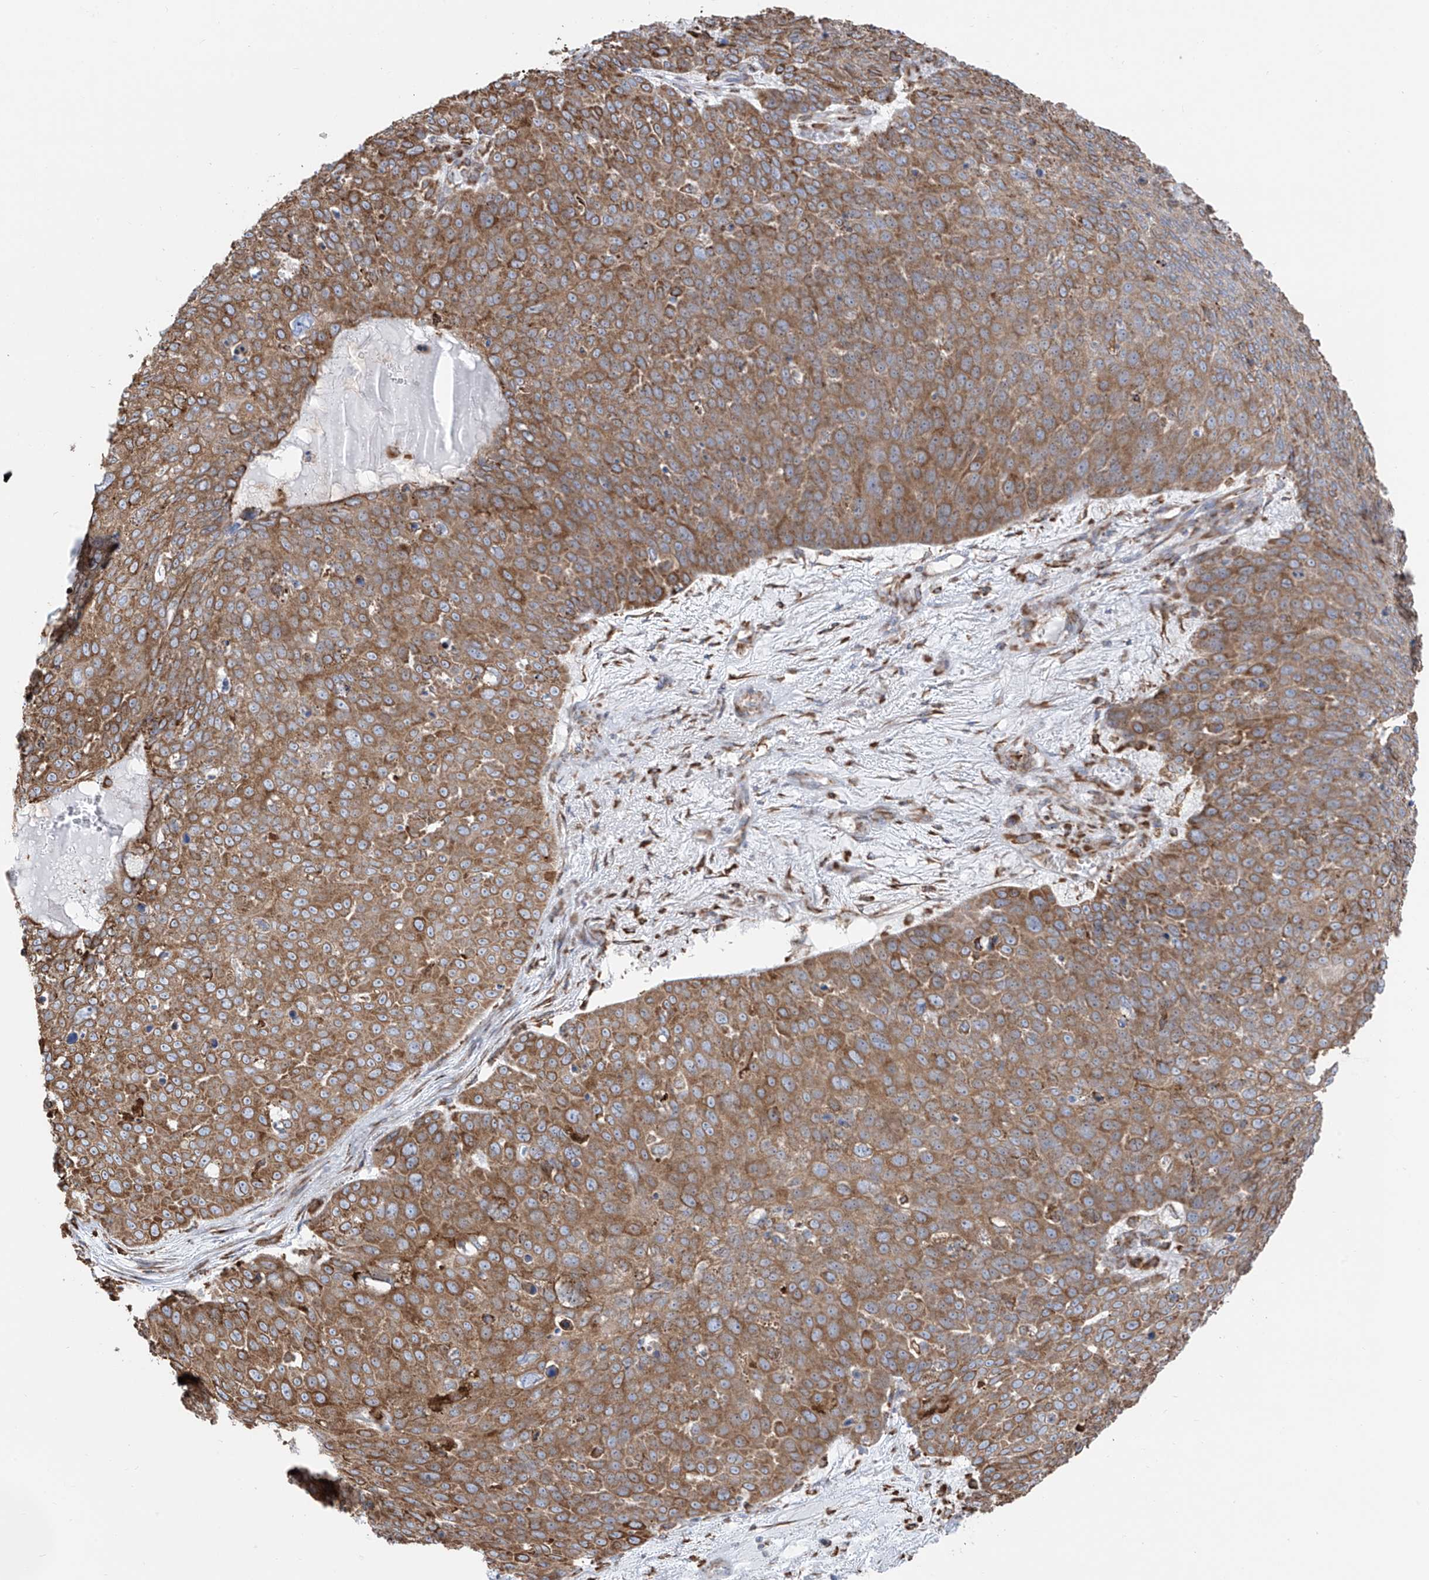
{"staining": {"intensity": "moderate", "quantity": ">75%", "location": "cytoplasmic/membranous"}, "tissue": "skin cancer", "cell_type": "Tumor cells", "image_type": "cancer", "snomed": [{"axis": "morphology", "description": "Squamous cell carcinoma, NOS"}, {"axis": "topography", "description": "Skin"}], "caption": "Immunohistochemistry of human skin cancer displays medium levels of moderate cytoplasmic/membranous expression in approximately >75% of tumor cells.", "gene": "ZNF354C", "patient": {"sex": "male", "age": 71}}